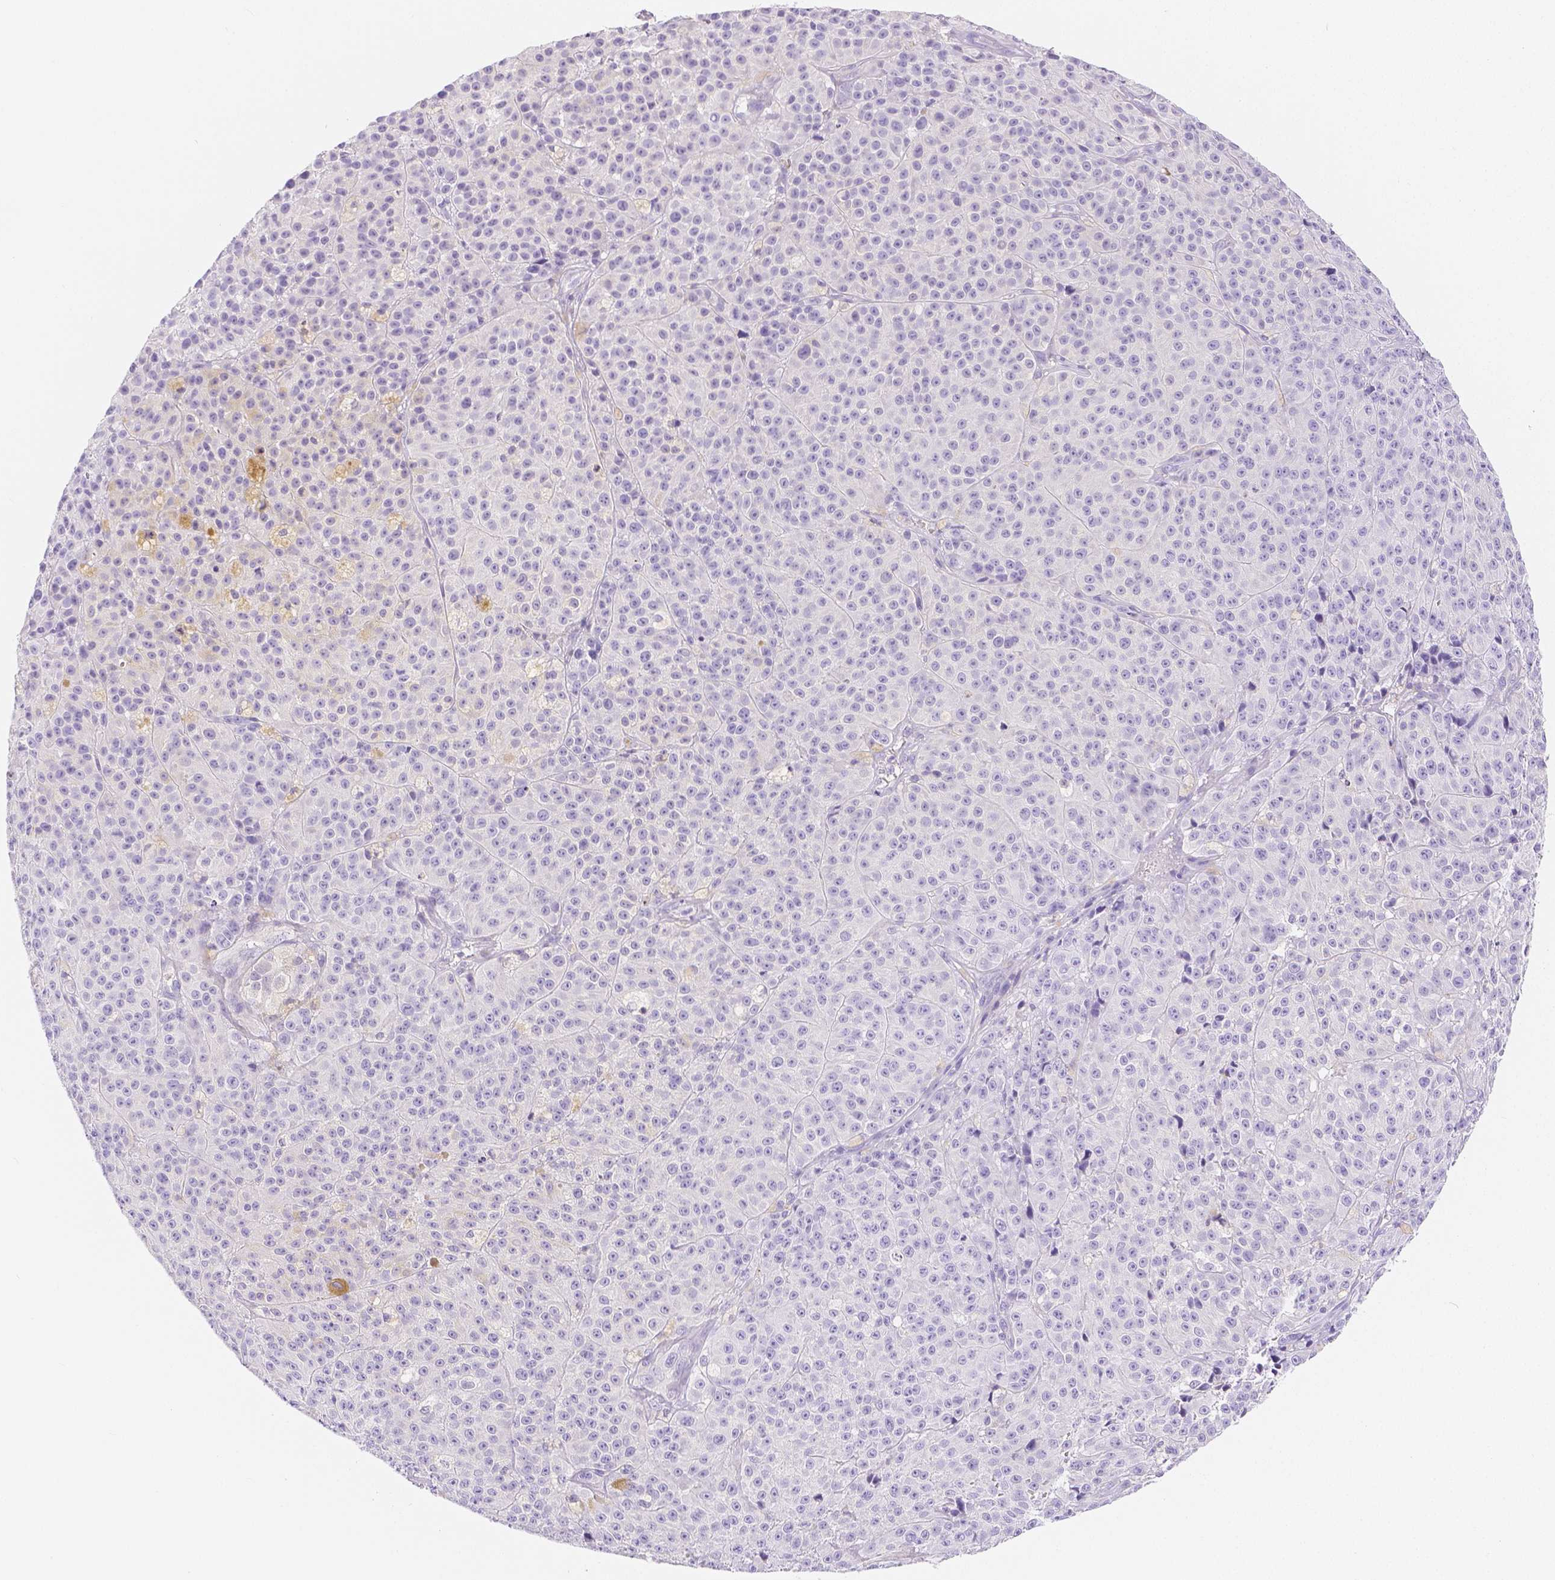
{"staining": {"intensity": "negative", "quantity": "none", "location": "none"}, "tissue": "melanoma", "cell_type": "Tumor cells", "image_type": "cancer", "snomed": [{"axis": "morphology", "description": "Malignant melanoma, NOS"}, {"axis": "topography", "description": "Skin"}], "caption": "There is no significant positivity in tumor cells of malignant melanoma.", "gene": "SLC27A5", "patient": {"sex": "female", "age": 58}}